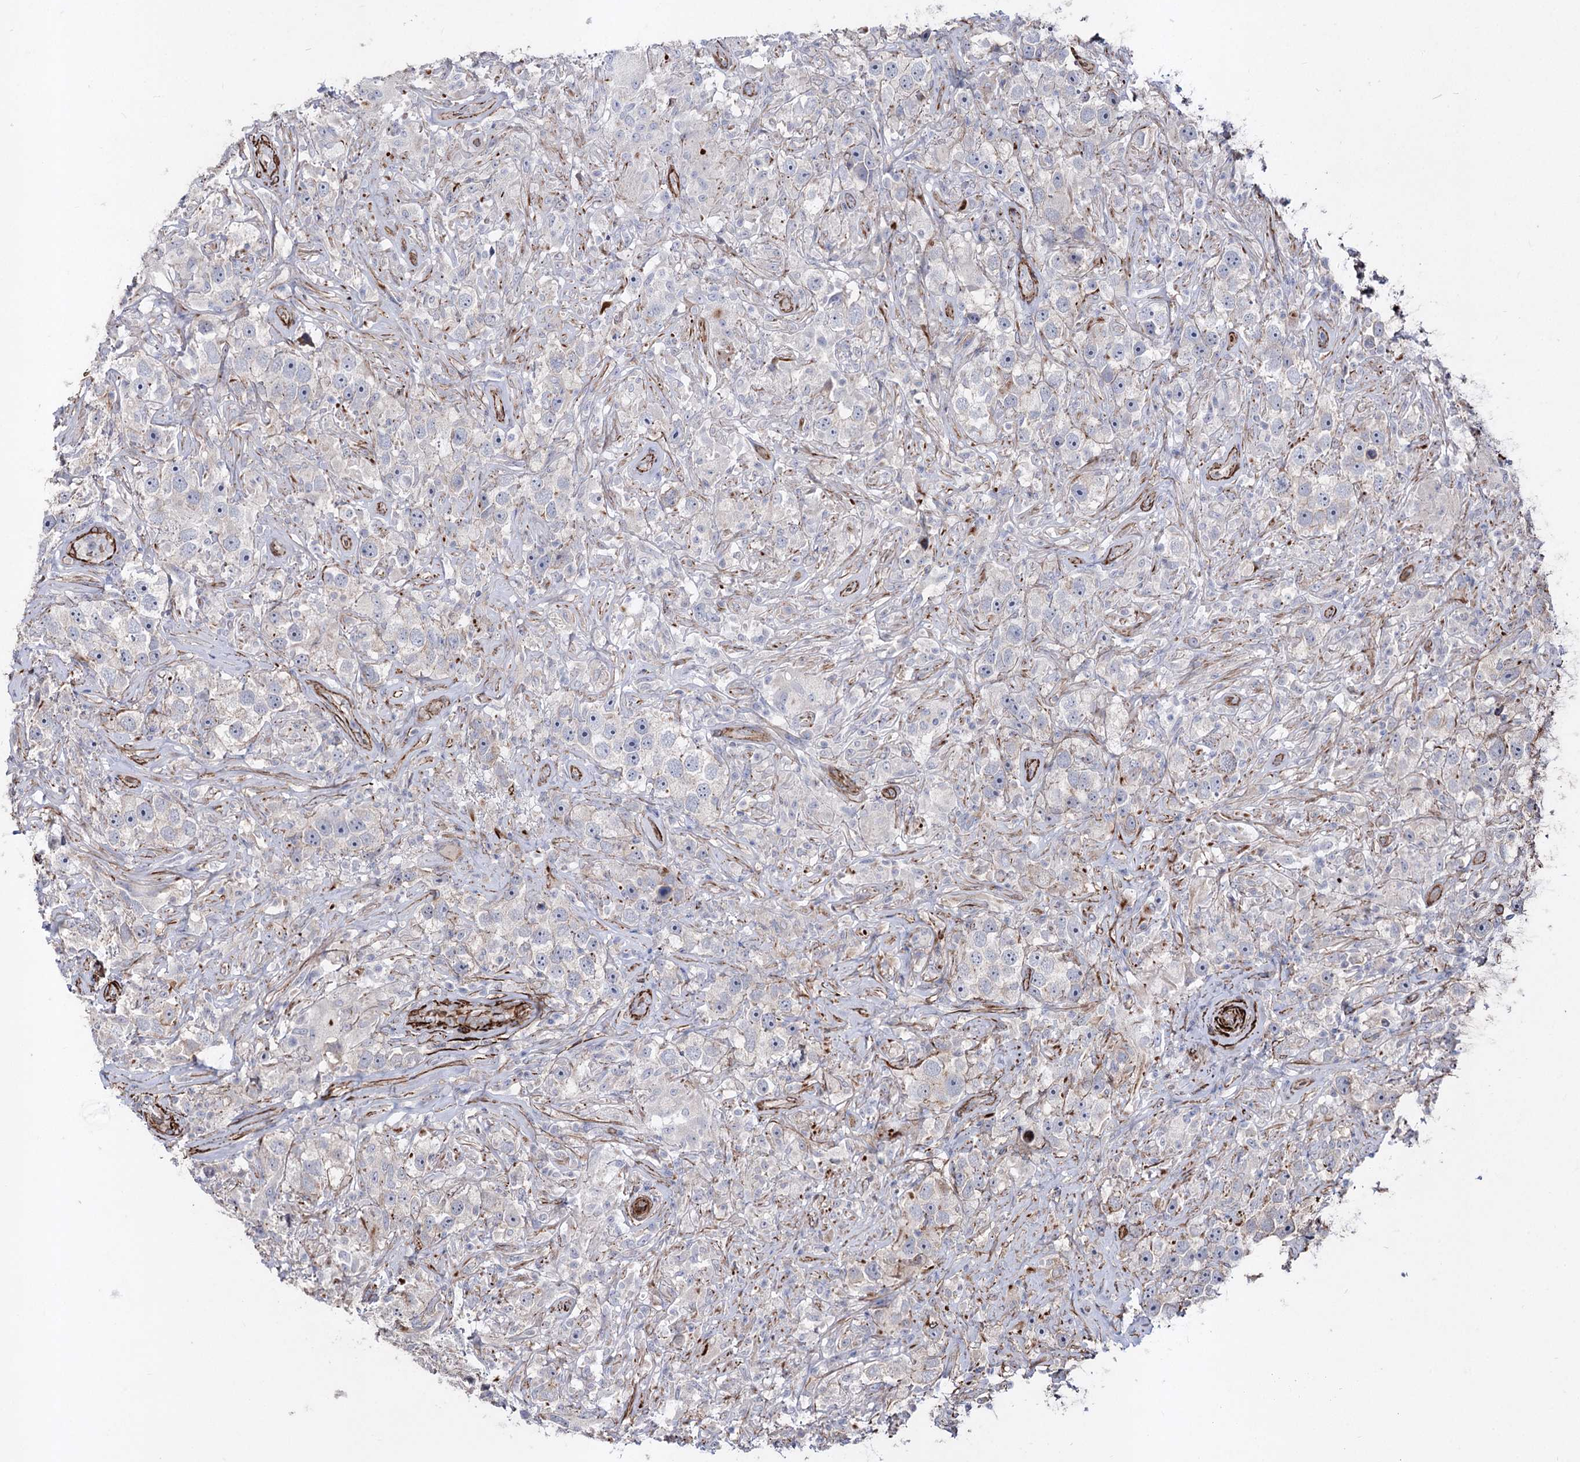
{"staining": {"intensity": "negative", "quantity": "none", "location": "none"}, "tissue": "testis cancer", "cell_type": "Tumor cells", "image_type": "cancer", "snomed": [{"axis": "morphology", "description": "Seminoma, NOS"}, {"axis": "topography", "description": "Testis"}], "caption": "Immunohistochemistry (IHC) of human testis cancer demonstrates no staining in tumor cells.", "gene": "ARHGAP20", "patient": {"sex": "male", "age": 49}}